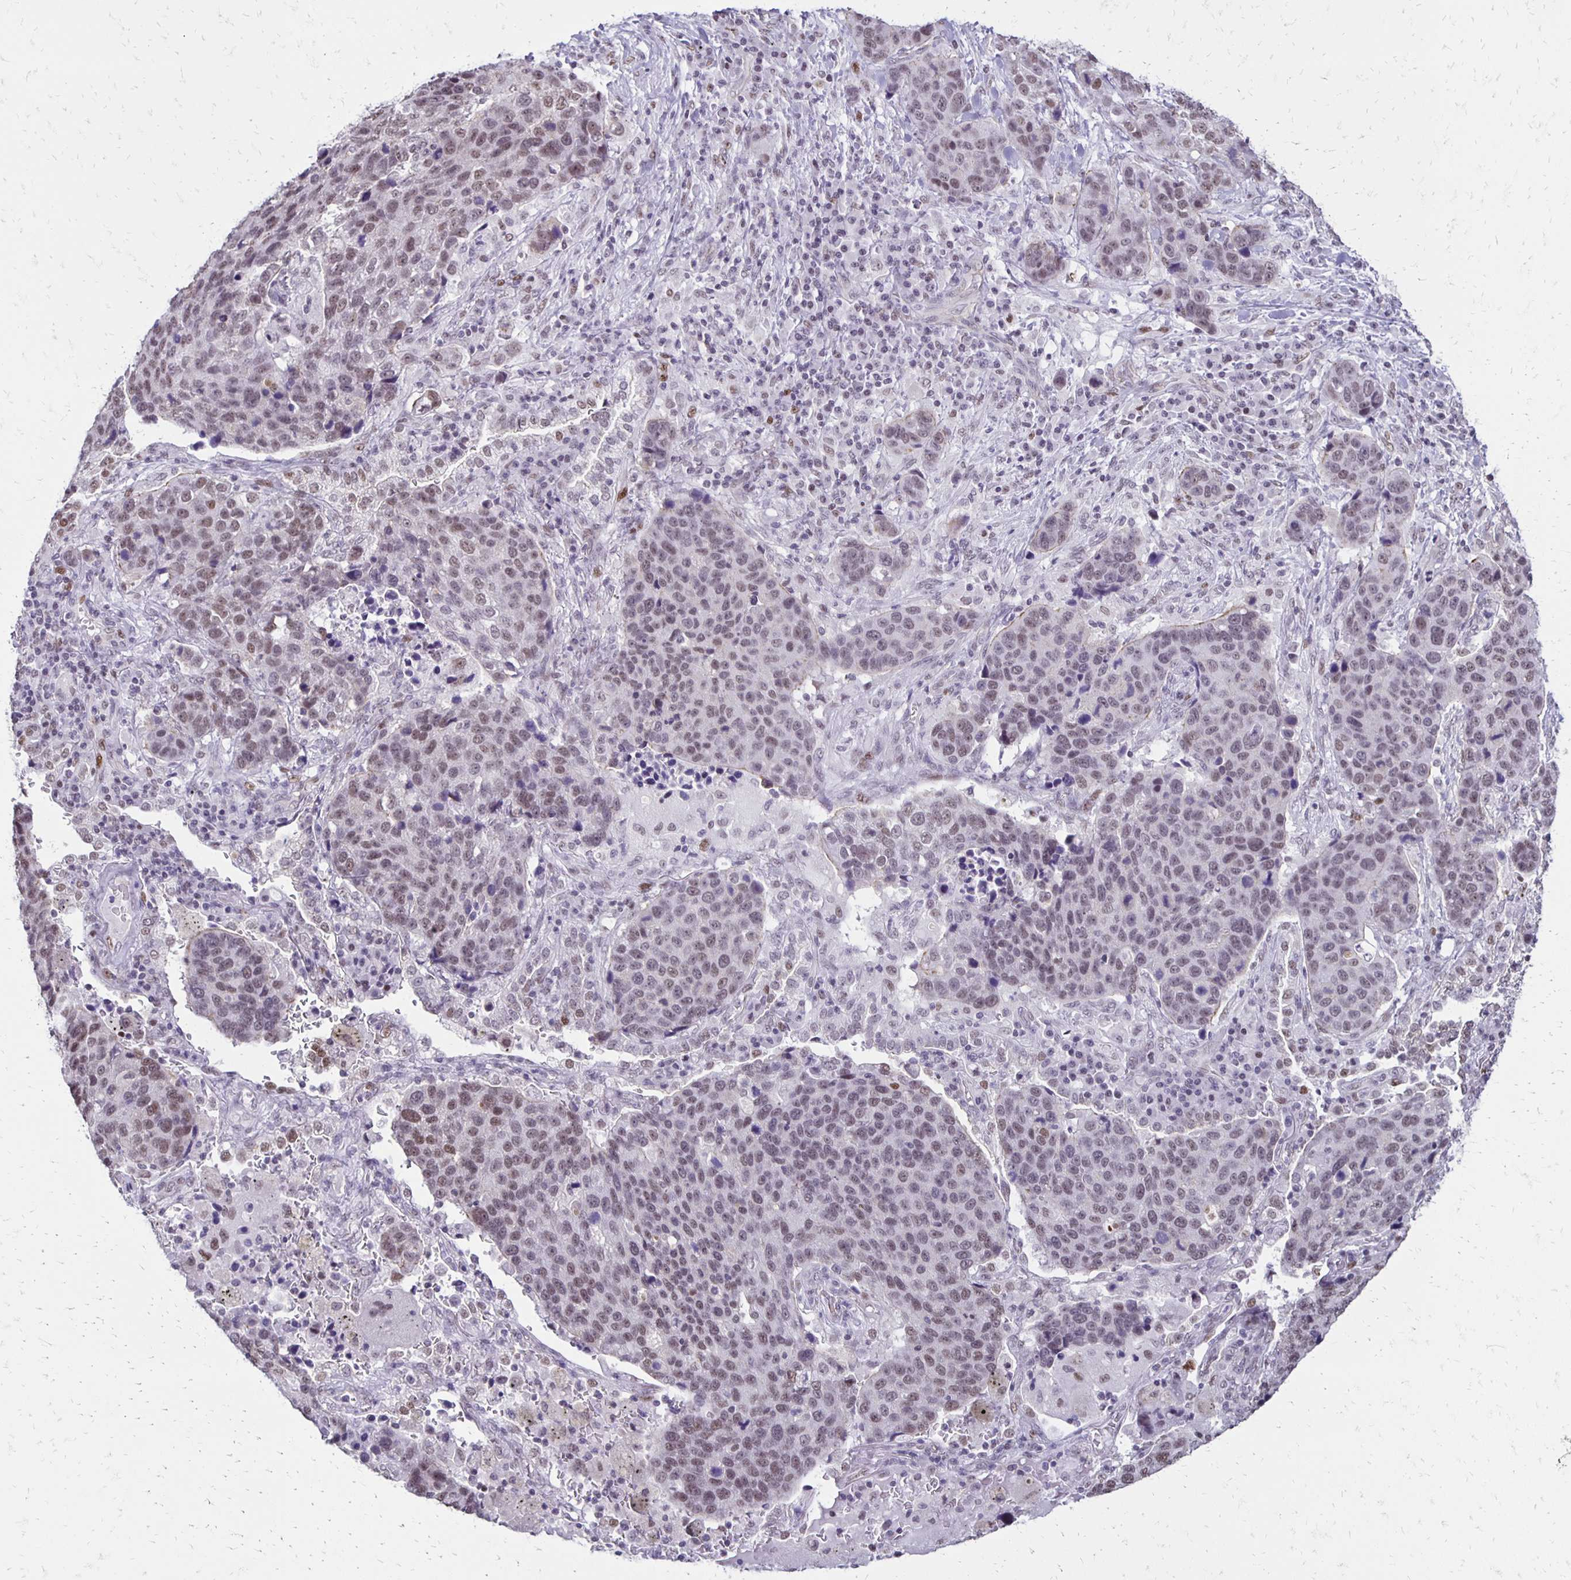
{"staining": {"intensity": "weak", "quantity": "25%-75%", "location": "nuclear"}, "tissue": "lung cancer", "cell_type": "Tumor cells", "image_type": "cancer", "snomed": [{"axis": "morphology", "description": "Squamous cell carcinoma, NOS"}, {"axis": "topography", "description": "Lymph node"}, {"axis": "topography", "description": "Lung"}], "caption": "Lung squamous cell carcinoma stained for a protein demonstrates weak nuclear positivity in tumor cells.", "gene": "DDB2", "patient": {"sex": "male", "age": 61}}